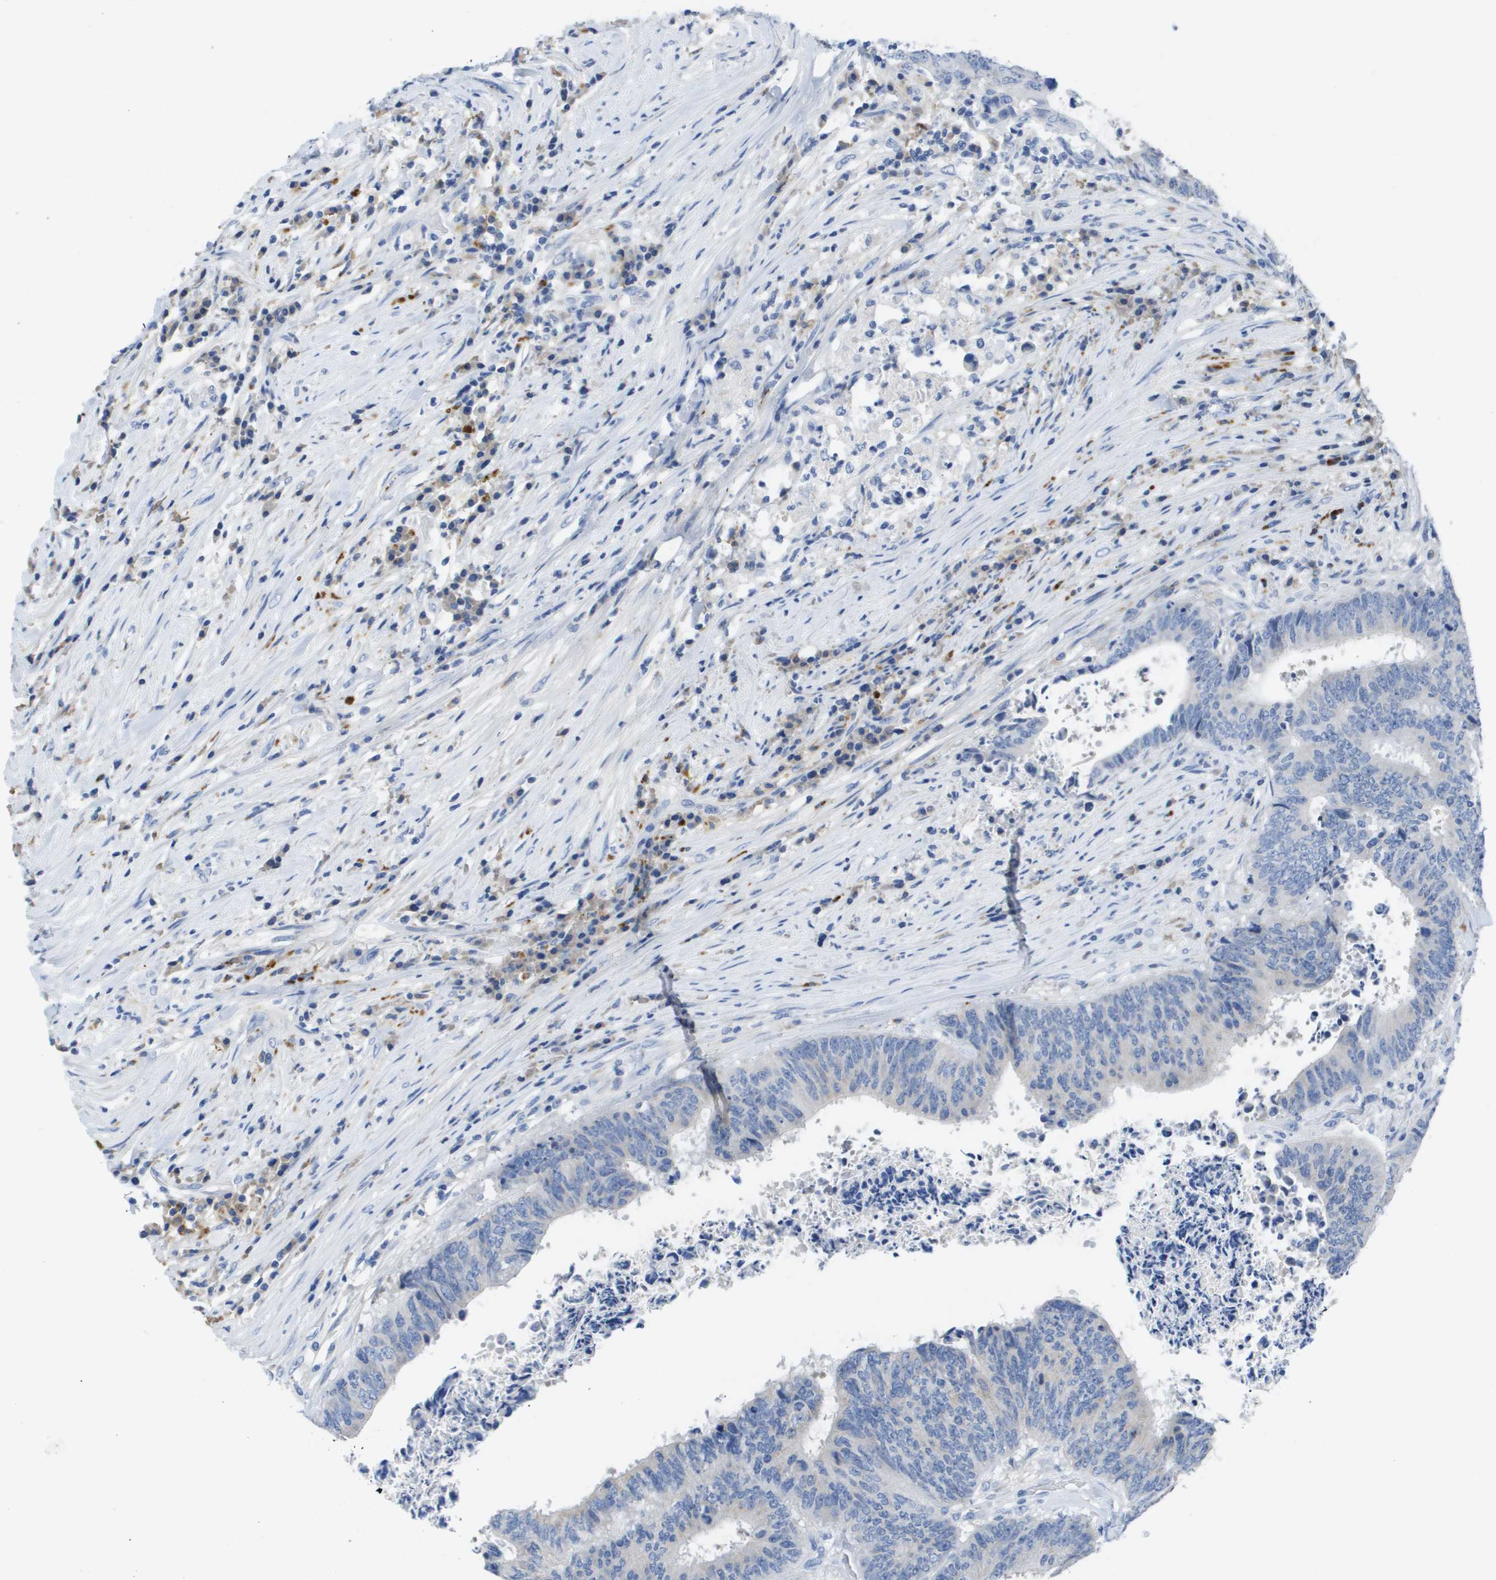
{"staining": {"intensity": "negative", "quantity": "none", "location": "none"}, "tissue": "colorectal cancer", "cell_type": "Tumor cells", "image_type": "cancer", "snomed": [{"axis": "morphology", "description": "Adenocarcinoma, NOS"}, {"axis": "topography", "description": "Rectum"}], "caption": "Tumor cells are negative for protein expression in human colorectal cancer (adenocarcinoma). (DAB IHC visualized using brightfield microscopy, high magnification).", "gene": "MS4A1", "patient": {"sex": "male", "age": 72}}